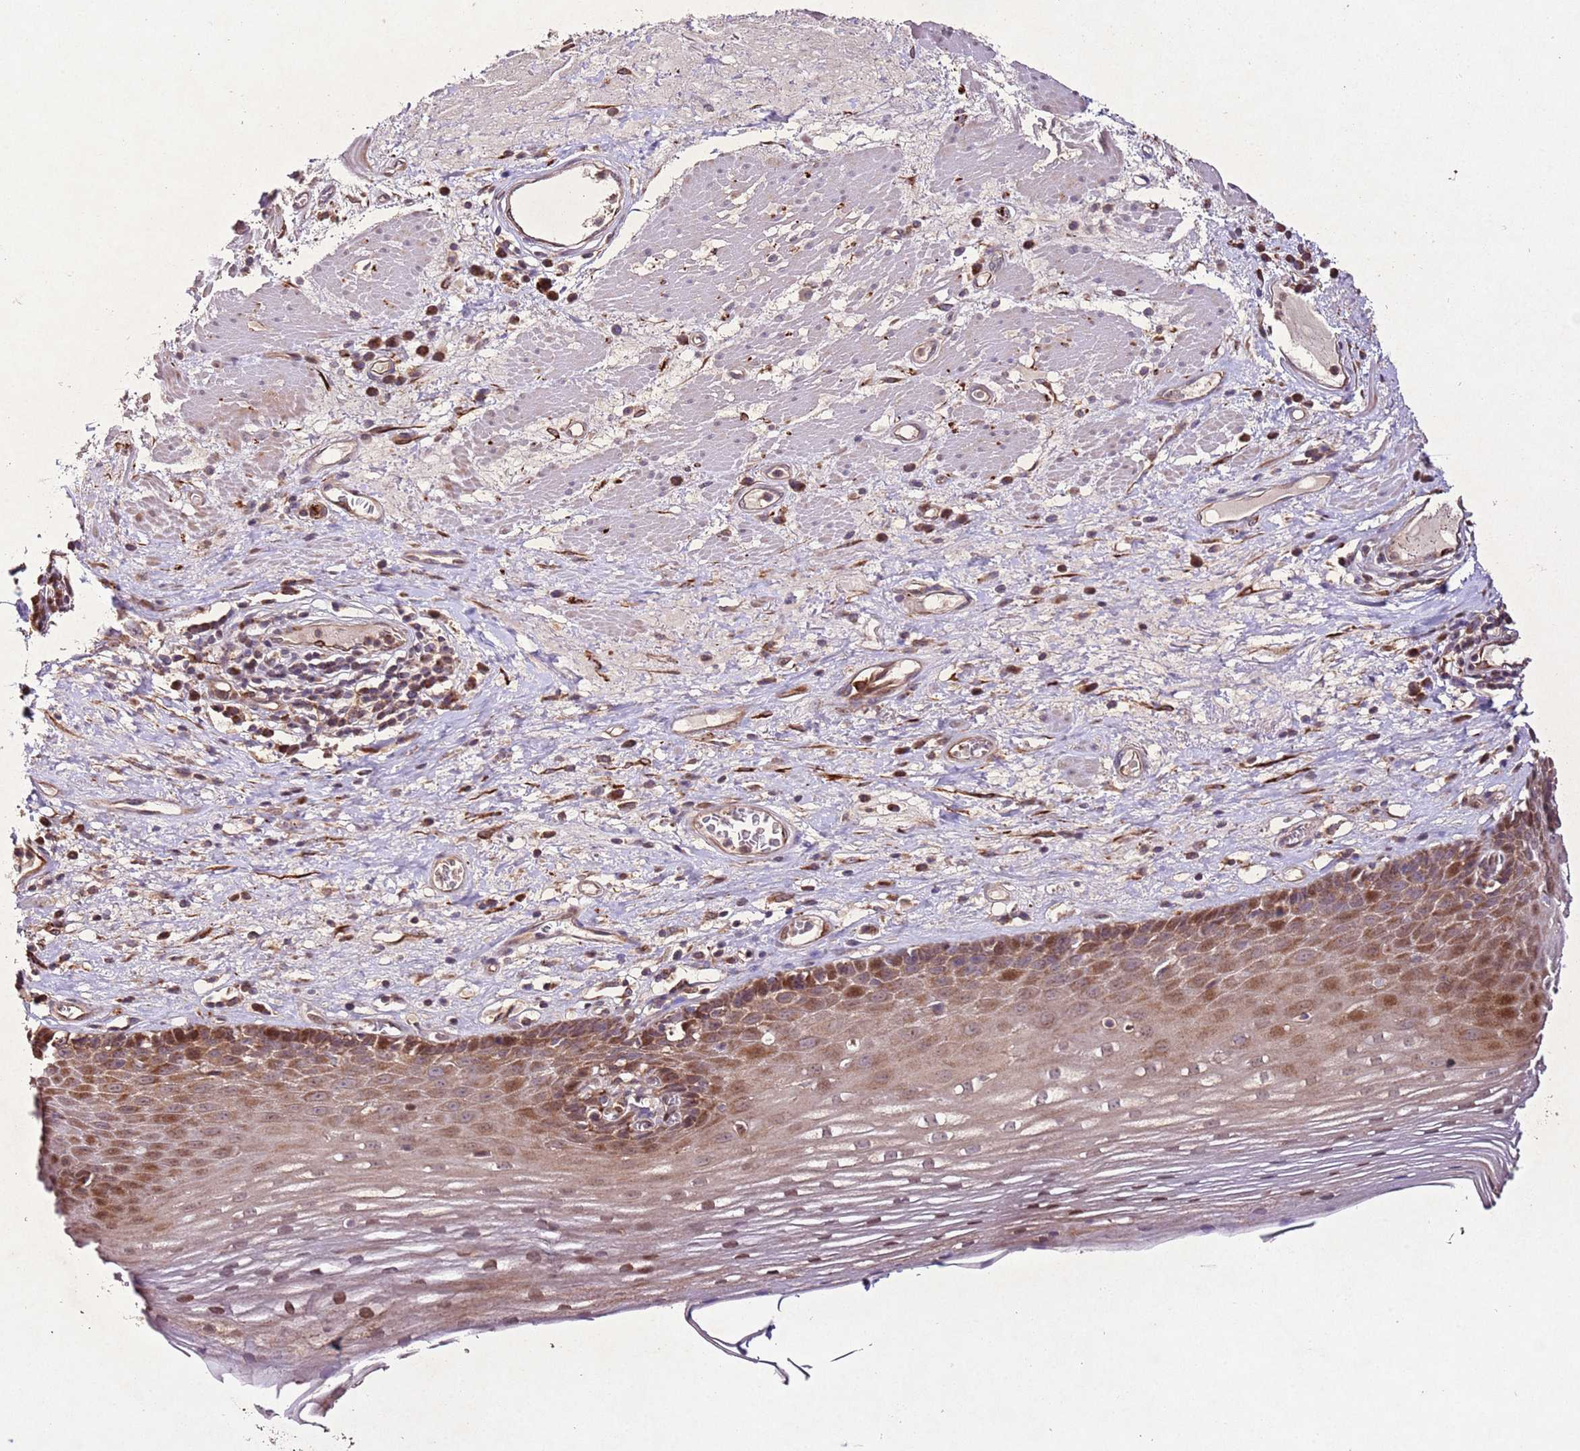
{"staining": {"intensity": "moderate", "quantity": ">75%", "location": "cytoplasmic/membranous,nuclear"}, "tissue": "esophagus", "cell_type": "Squamous epithelial cells", "image_type": "normal", "snomed": [{"axis": "morphology", "description": "Normal tissue, NOS"}, {"axis": "topography", "description": "Esophagus"}], "caption": "Esophagus stained with IHC exhibits moderate cytoplasmic/membranous,nuclear staining in about >75% of squamous epithelial cells.", "gene": "PTMA", "patient": {"sex": "male", "age": 62}}